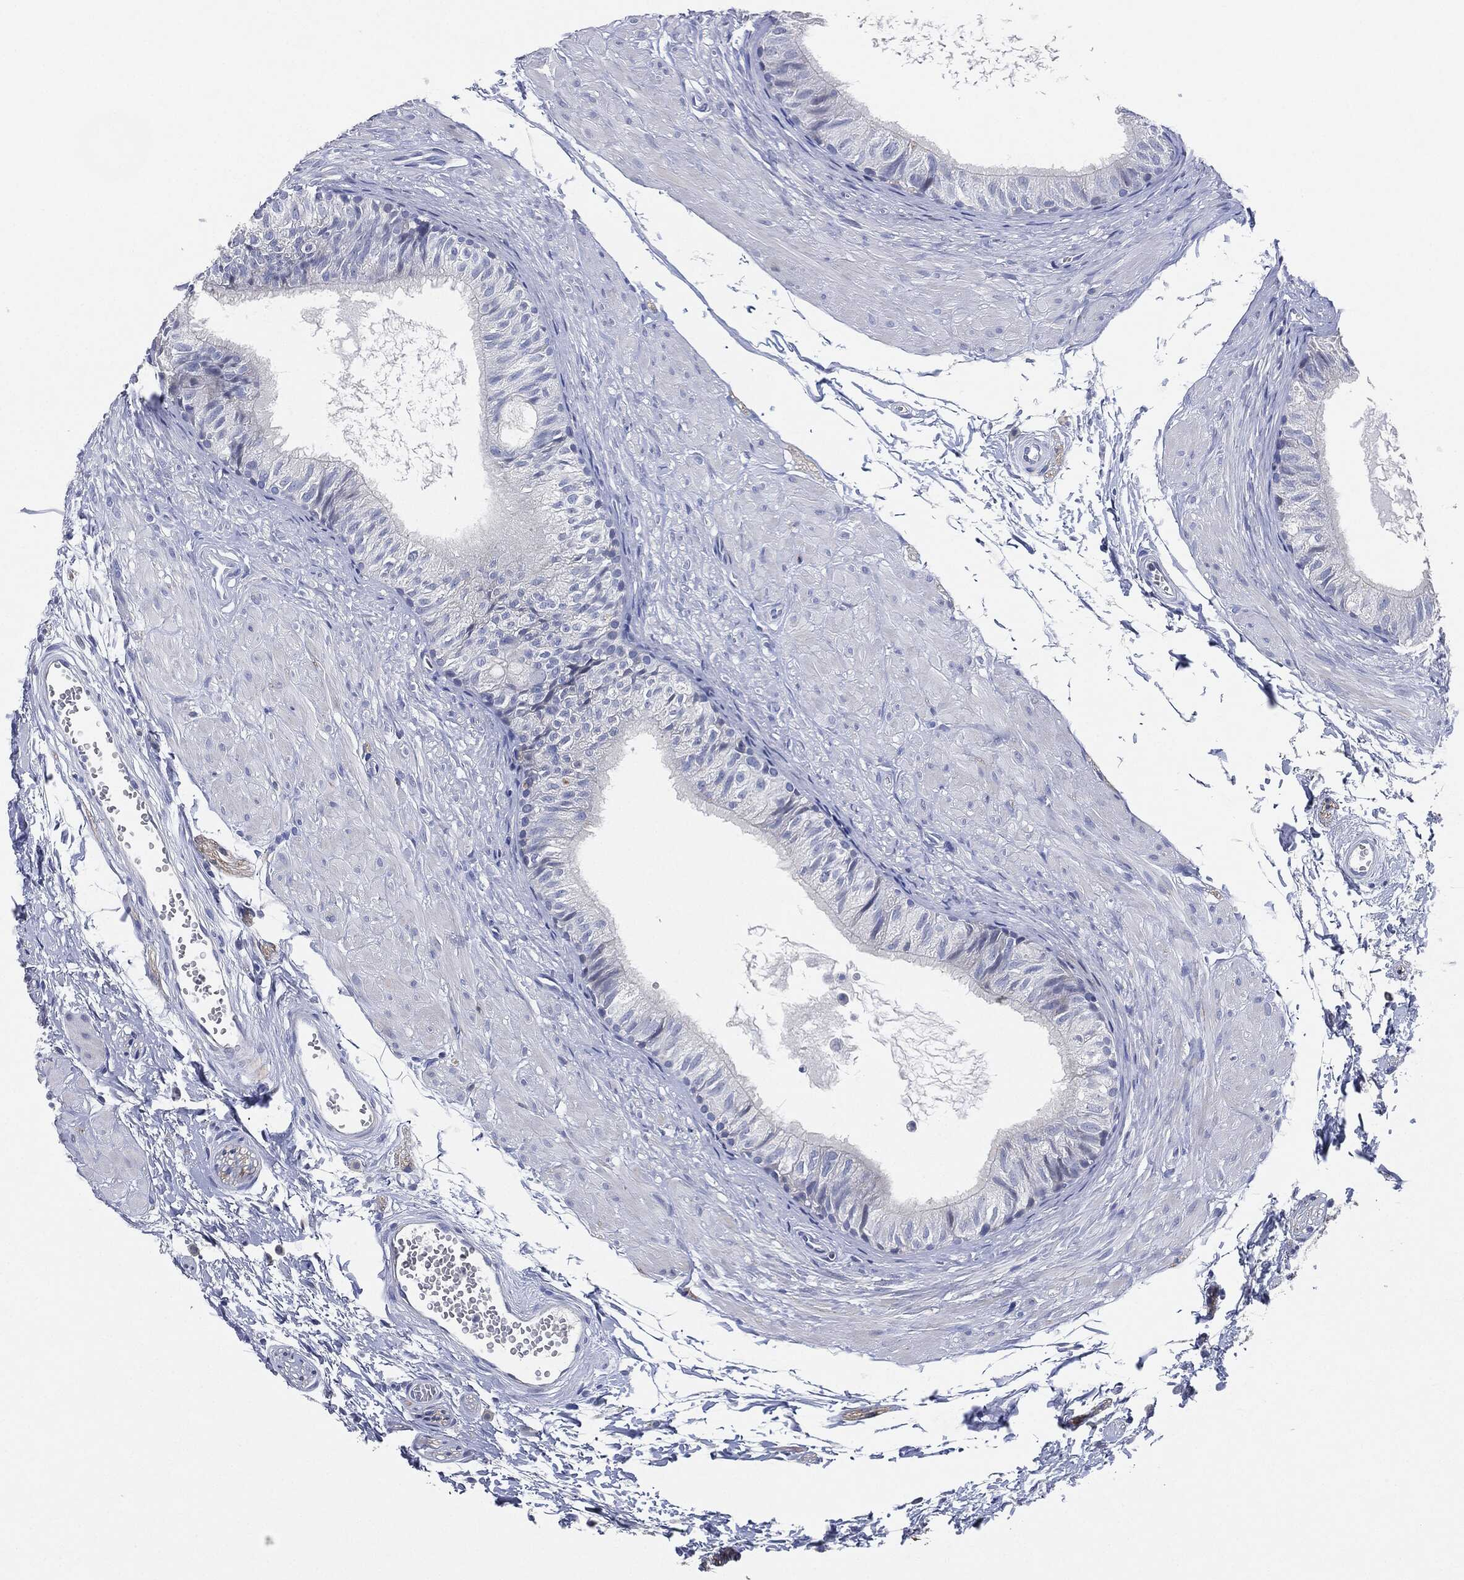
{"staining": {"intensity": "negative", "quantity": "none", "location": "none"}, "tissue": "epididymis", "cell_type": "Glandular cells", "image_type": "normal", "snomed": [{"axis": "morphology", "description": "Normal tissue, NOS"}, {"axis": "topography", "description": "Epididymis"}], "caption": "Human epididymis stained for a protein using immunohistochemistry (IHC) demonstrates no expression in glandular cells.", "gene": "NTRK1", "patient": {"sex": "male", "age": 22}}